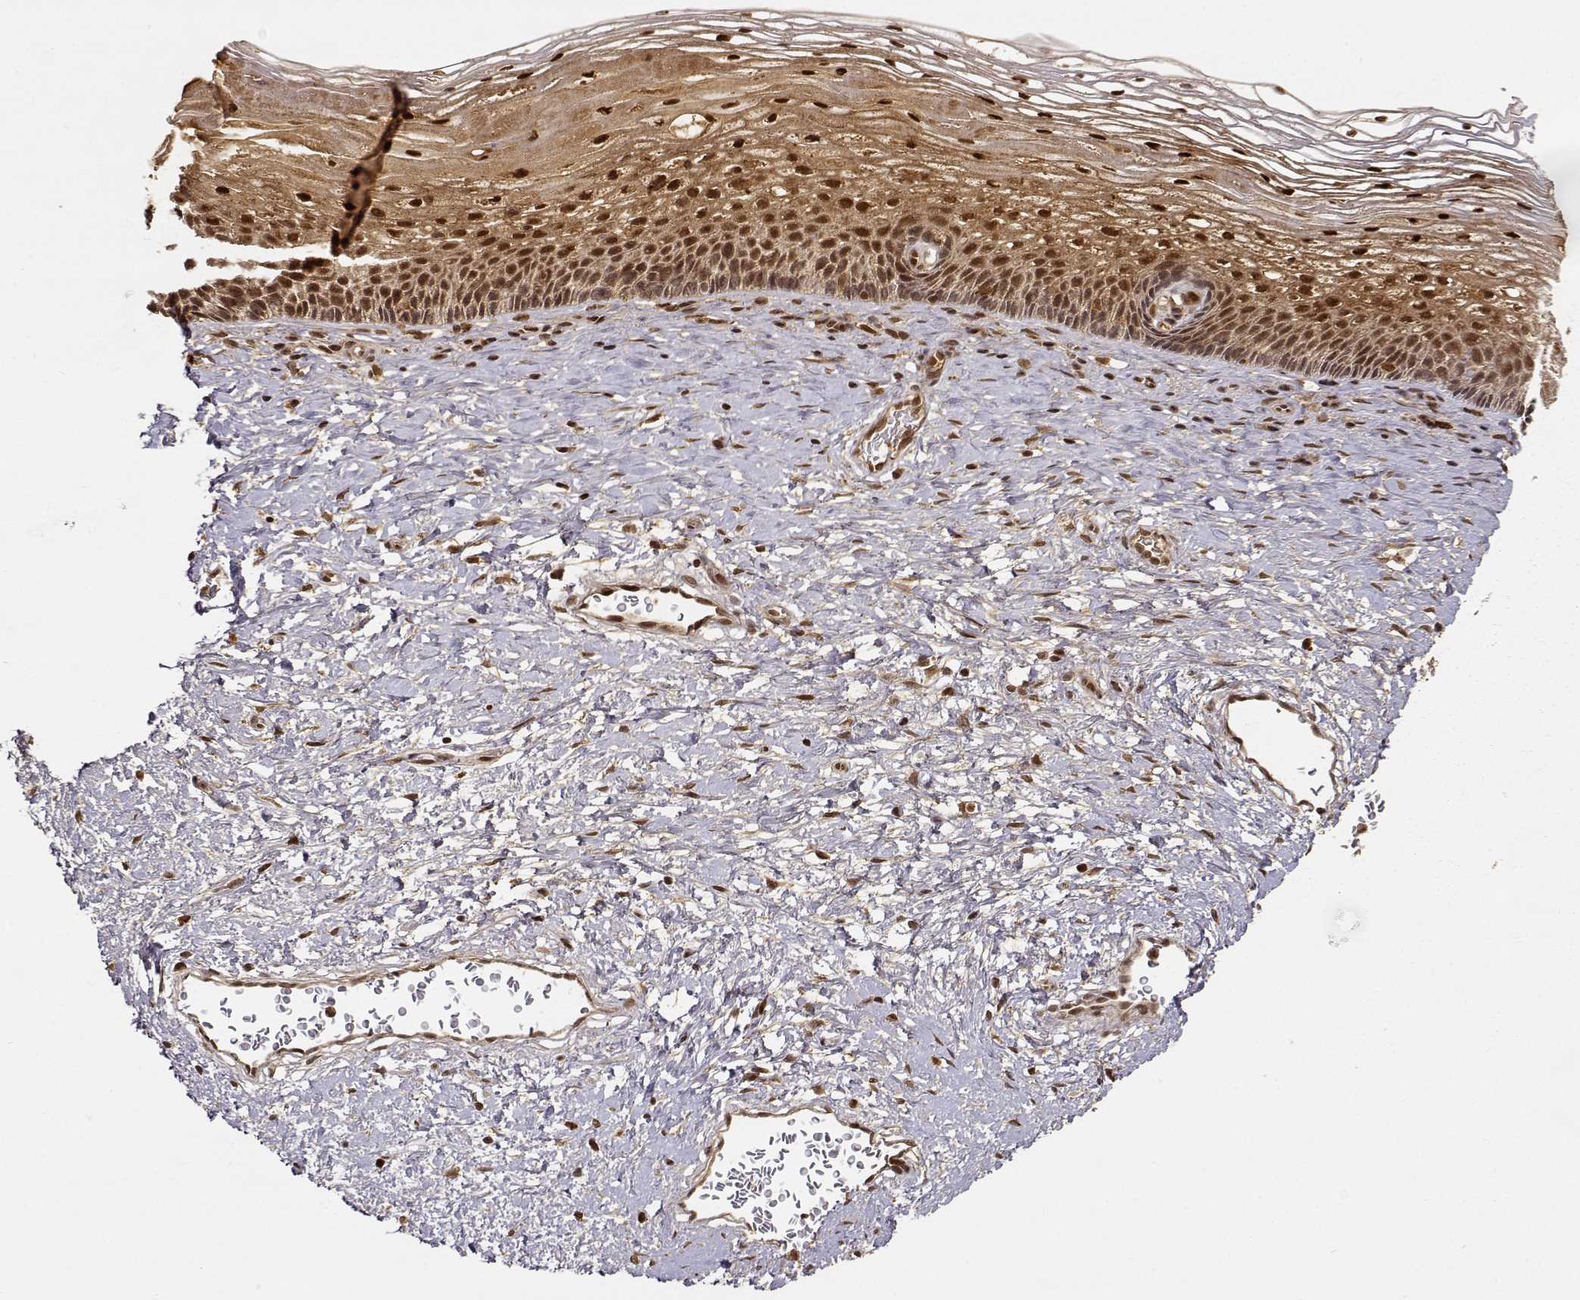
{"staining": {"intensity": "moderate", "quantity": "<25%", "location": "cytoplasmic/membranous,nuclear"}, "tissue": "cervix", "cell_type": "Glandular cells", "image_type": "normal", "snomed": [{"axis": "morphology", "description": "Normal tissue, NOS"}, {"axis": "topography", "description": "Cervix"}], "caption": "Human cervix stained for a protein (brown) displays moderate cytoplasmic/membranous,nuclear positive expression in approximately <25% of glandular cells.", "gene": "MAEA", "patient": {"sex": "female", "age": 34}}